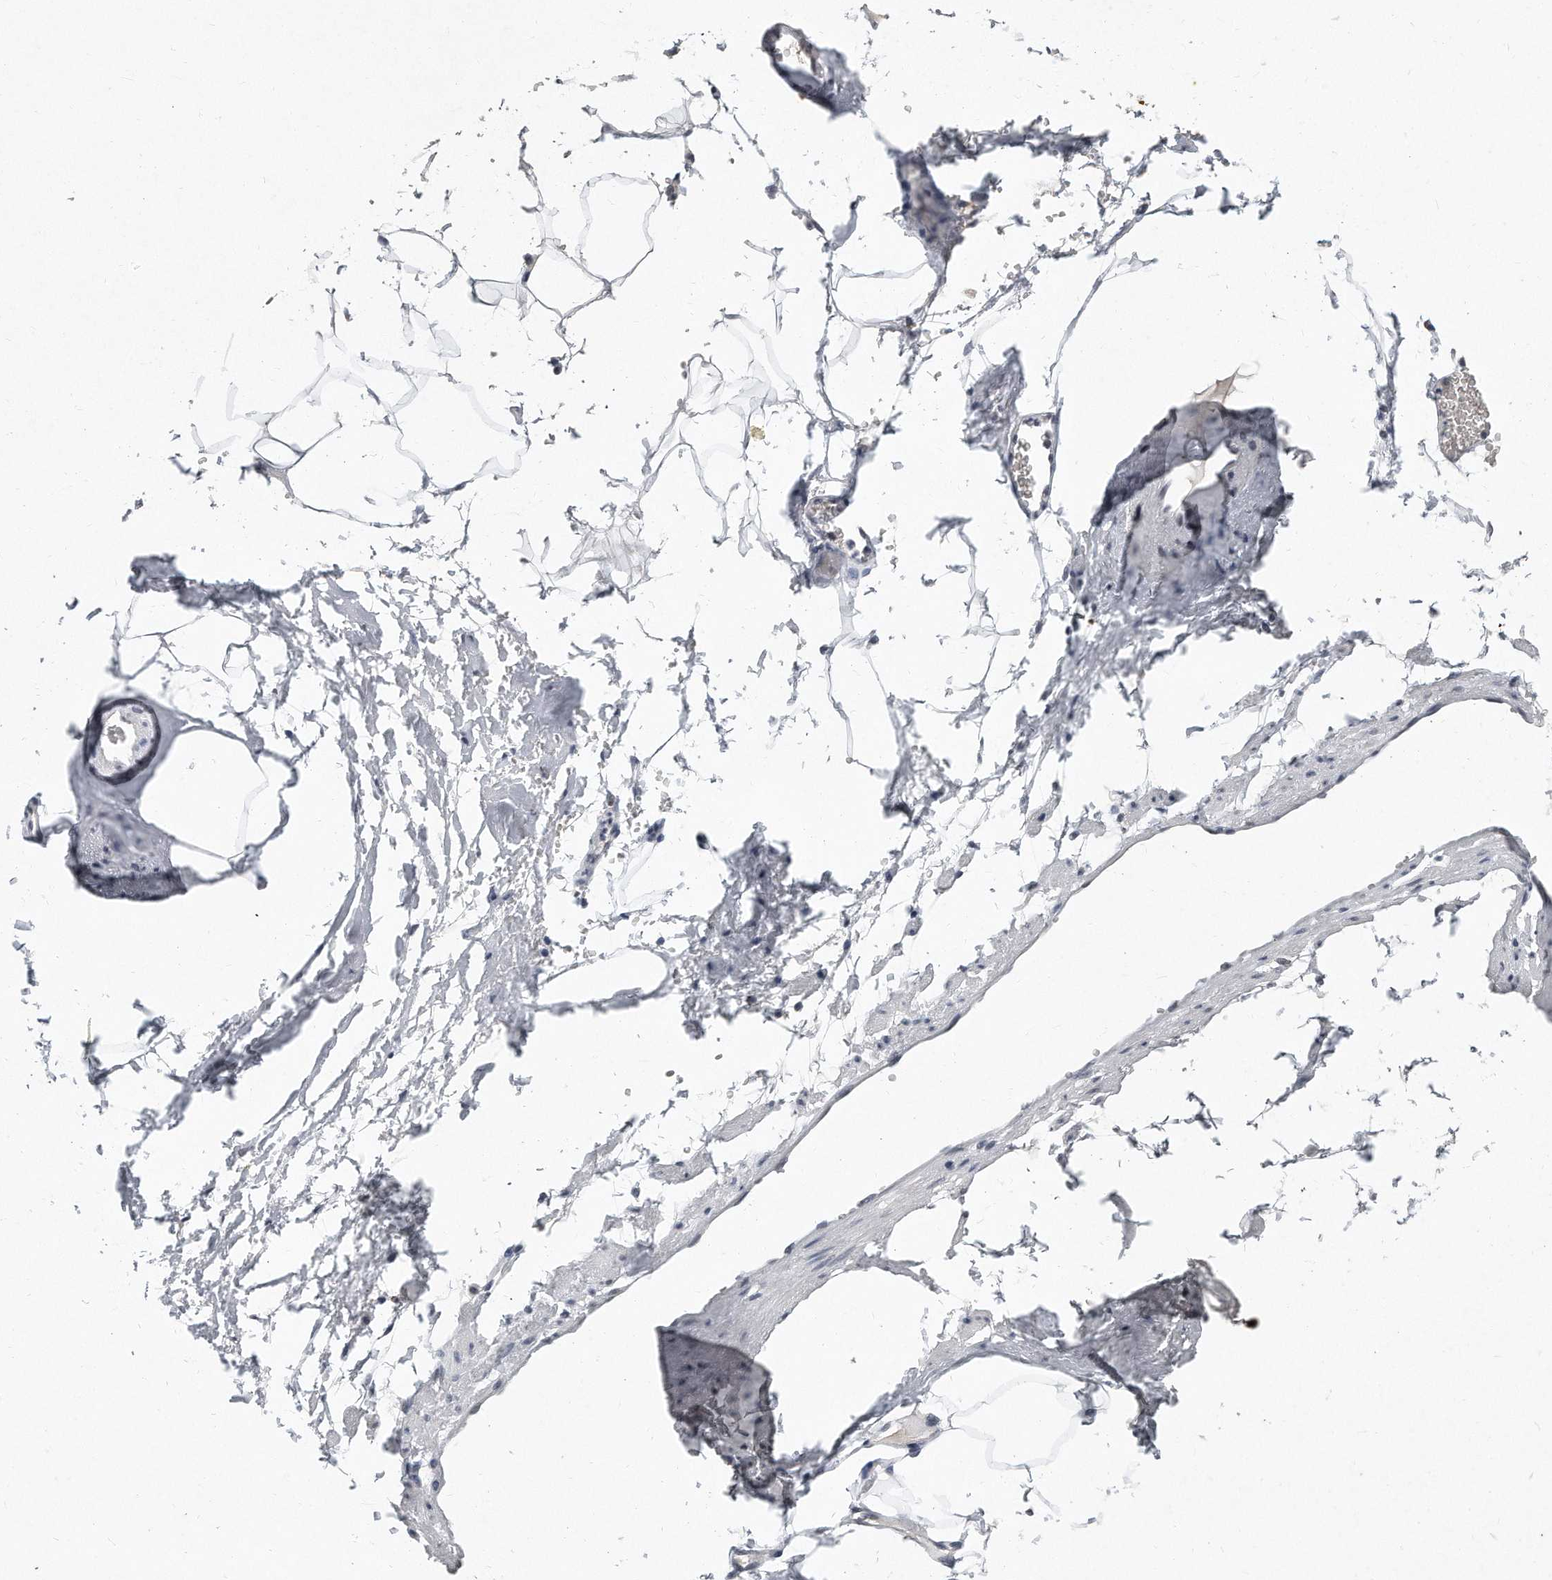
{"staining": {"intensity": "negative", "quantity": "none", "location": "none"}, "tissue": "adipose tissue", "cell_type": "Adipocytes", "image_type": "normal", "snomed": [{"axis": "morphology", "description": "Normal tissue, NOS"}, {"axis": "morphology", "description": "Adenocarcinoma, Low grade"}, {"axis": "topography", "description": "Prostate"}, {"axis": "topography", "description": "Peripheral nerve tissue"}], "caption": "This is a histopathology image of IHC staining of normal adipose tissue, which shows no positivity in adipocytes.", "gene": "CTBP2", "patient": {"sex": "male", "age": 63}}